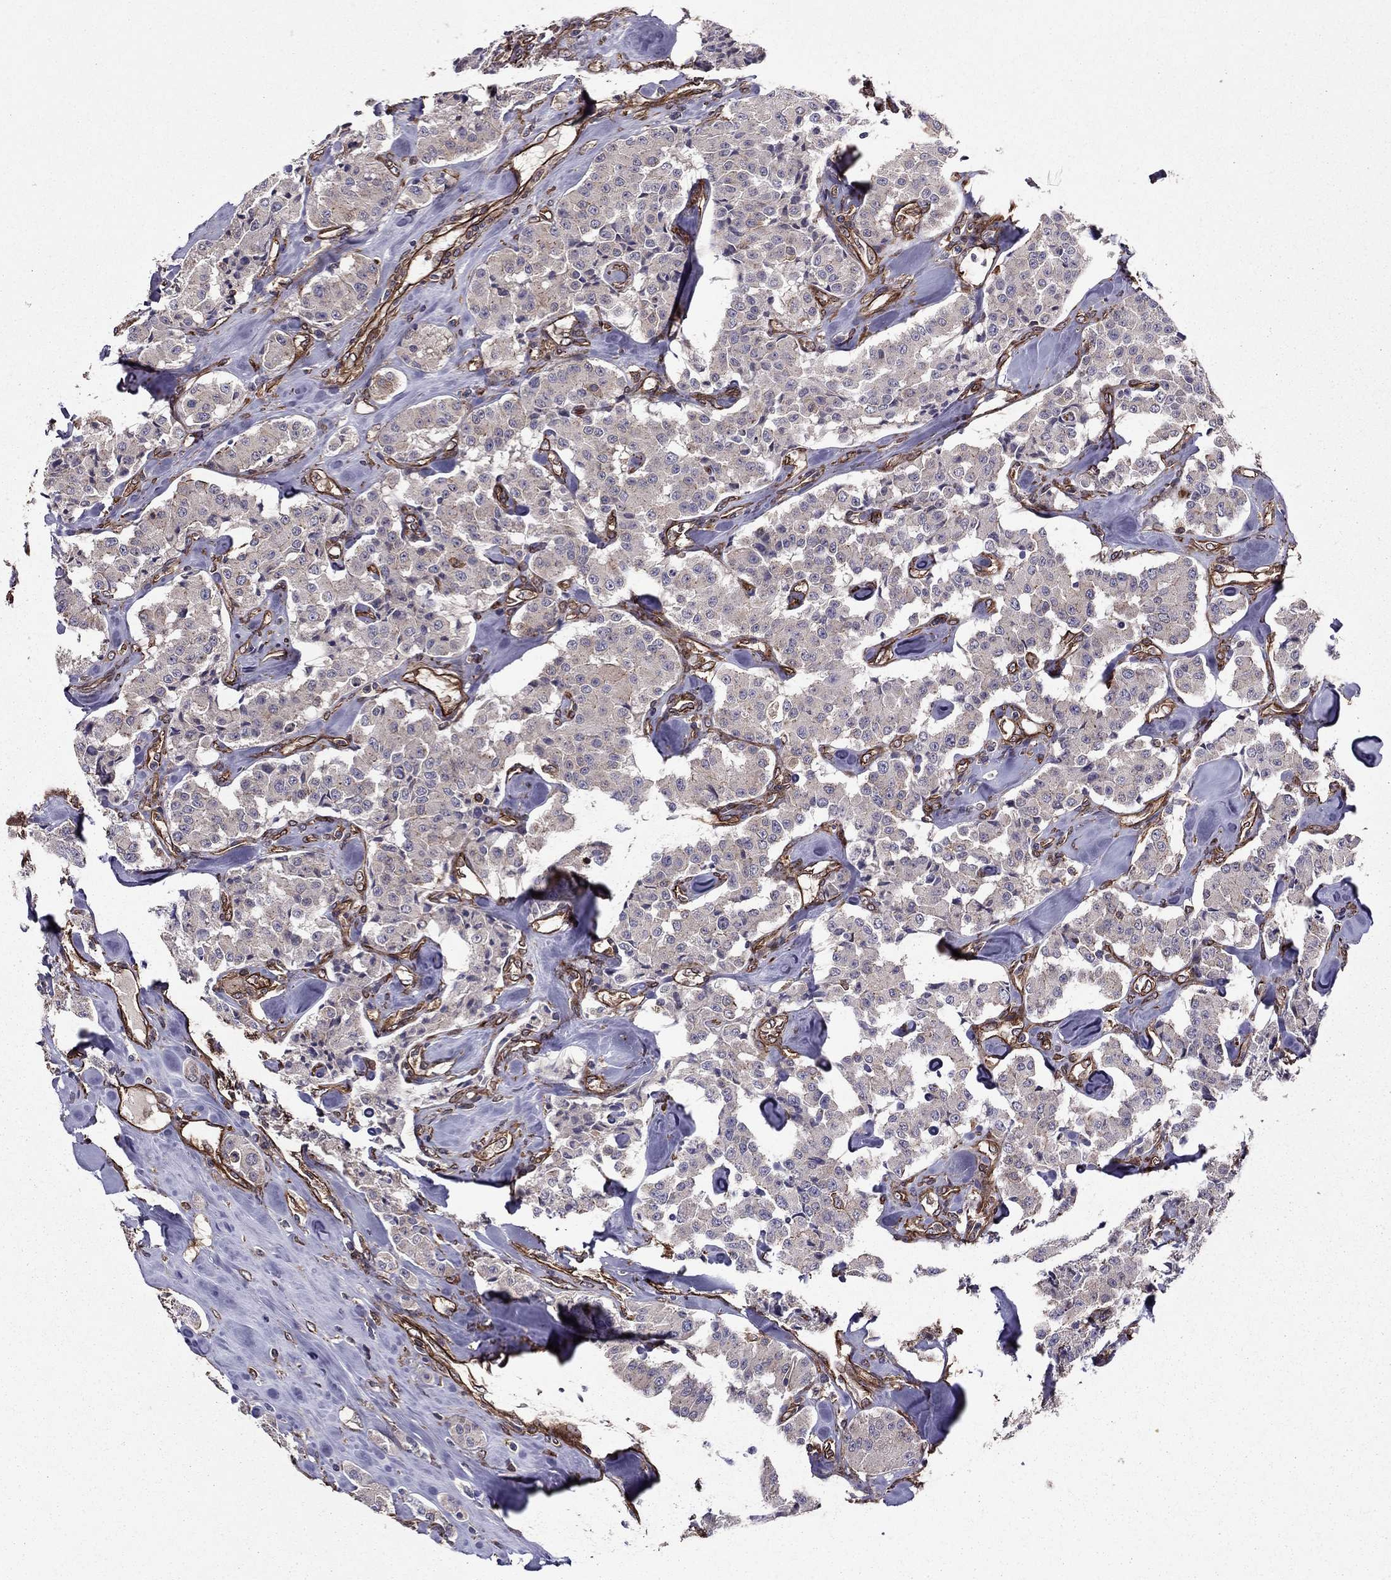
{"staining": {"intensity": "negative", "quantity": "none", "location": "none"}, "tissue": "carcinoid", "cell_type": "Tumor cells", "image_type": "cancer", "snomed": [{"axis": "morphology", "description": "Carcinoid, malignant, NOS"}, {"axis": "topography", "description": "Pancreas"}], "caption": "DAB immunohistochemical staining of carcinoid (malignant) exhibits no significant expression in tumor cells.", "gene": "SHMT1", "patient": {"sex": "male", "age": 41}}